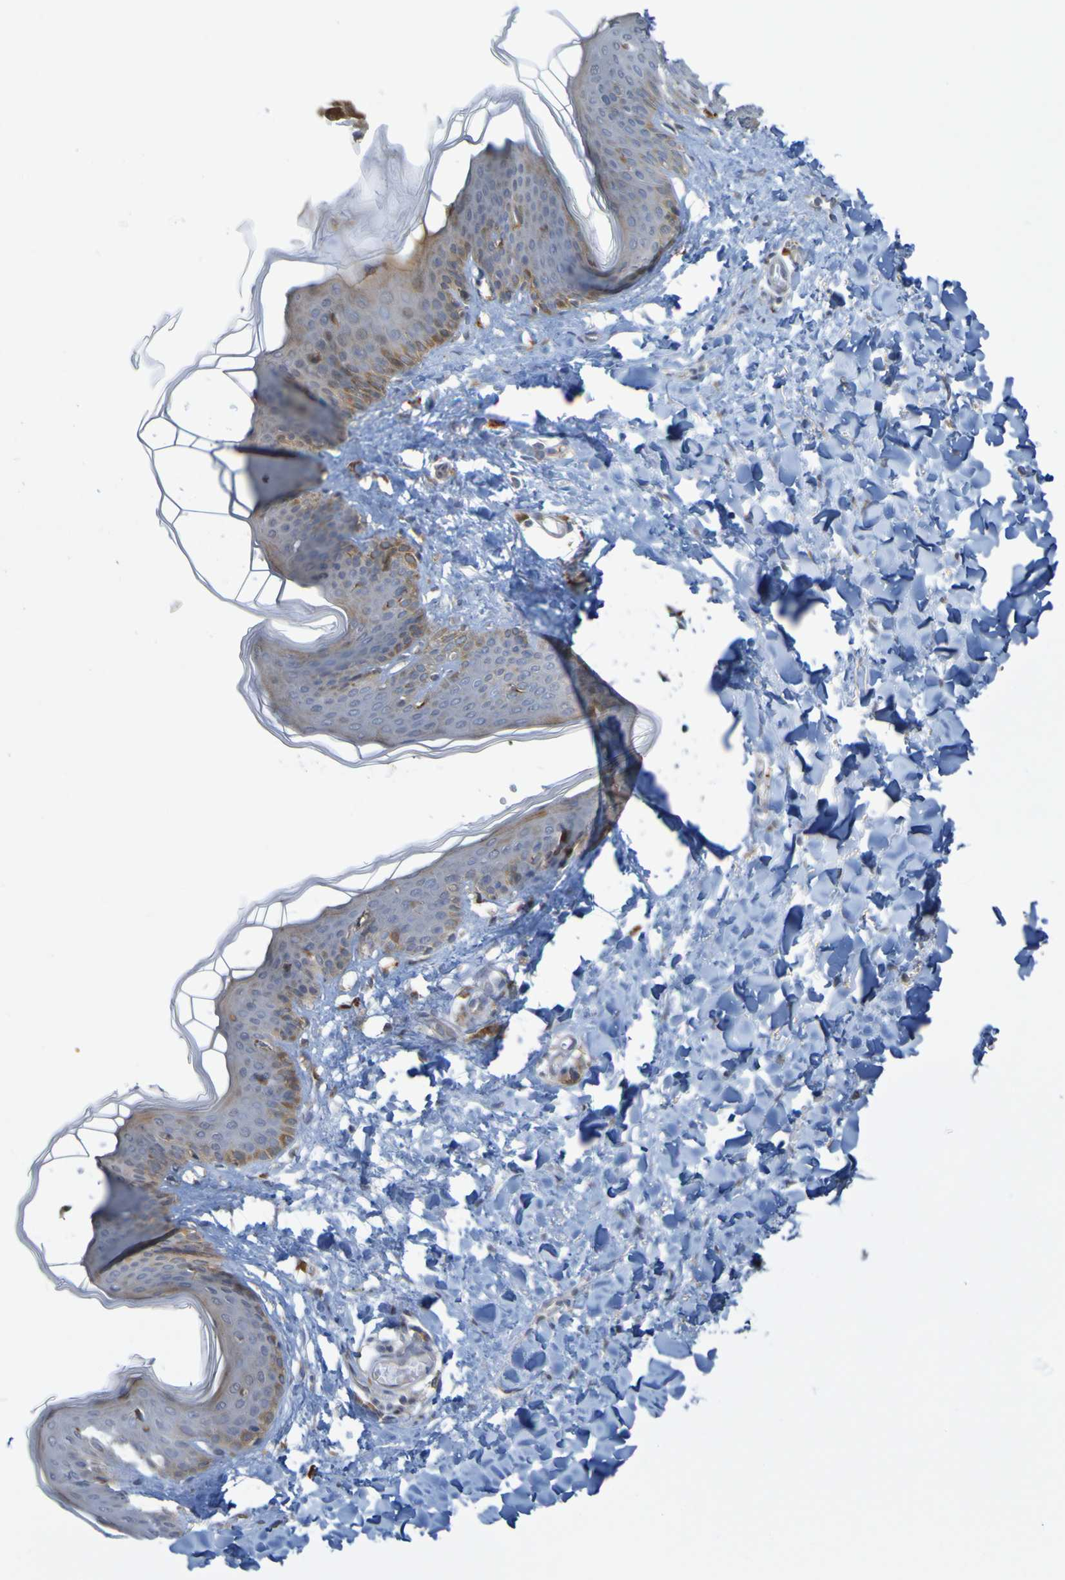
{"staining": {"intensity": "negative", "quantity": "none", "location": "none"}, "tissue": "skin", "cell_type": "Fibroblasts", "image_type": "normal", "snomed": [{"axis": "morphology", "description": "Normal tissue, NOS"}, {"axis": "topography", "description": "Skin"}], "caption": "Unremarkable skin was stained to show a protein in brown. There is no significant staining in fibroblasts. (DAB (3,3'-diaminobenzidine) IHC visualized using brightfield microscopy, high magnification).", "gene": "NAV2", "patient": {"sex": "female", "age": 17}}